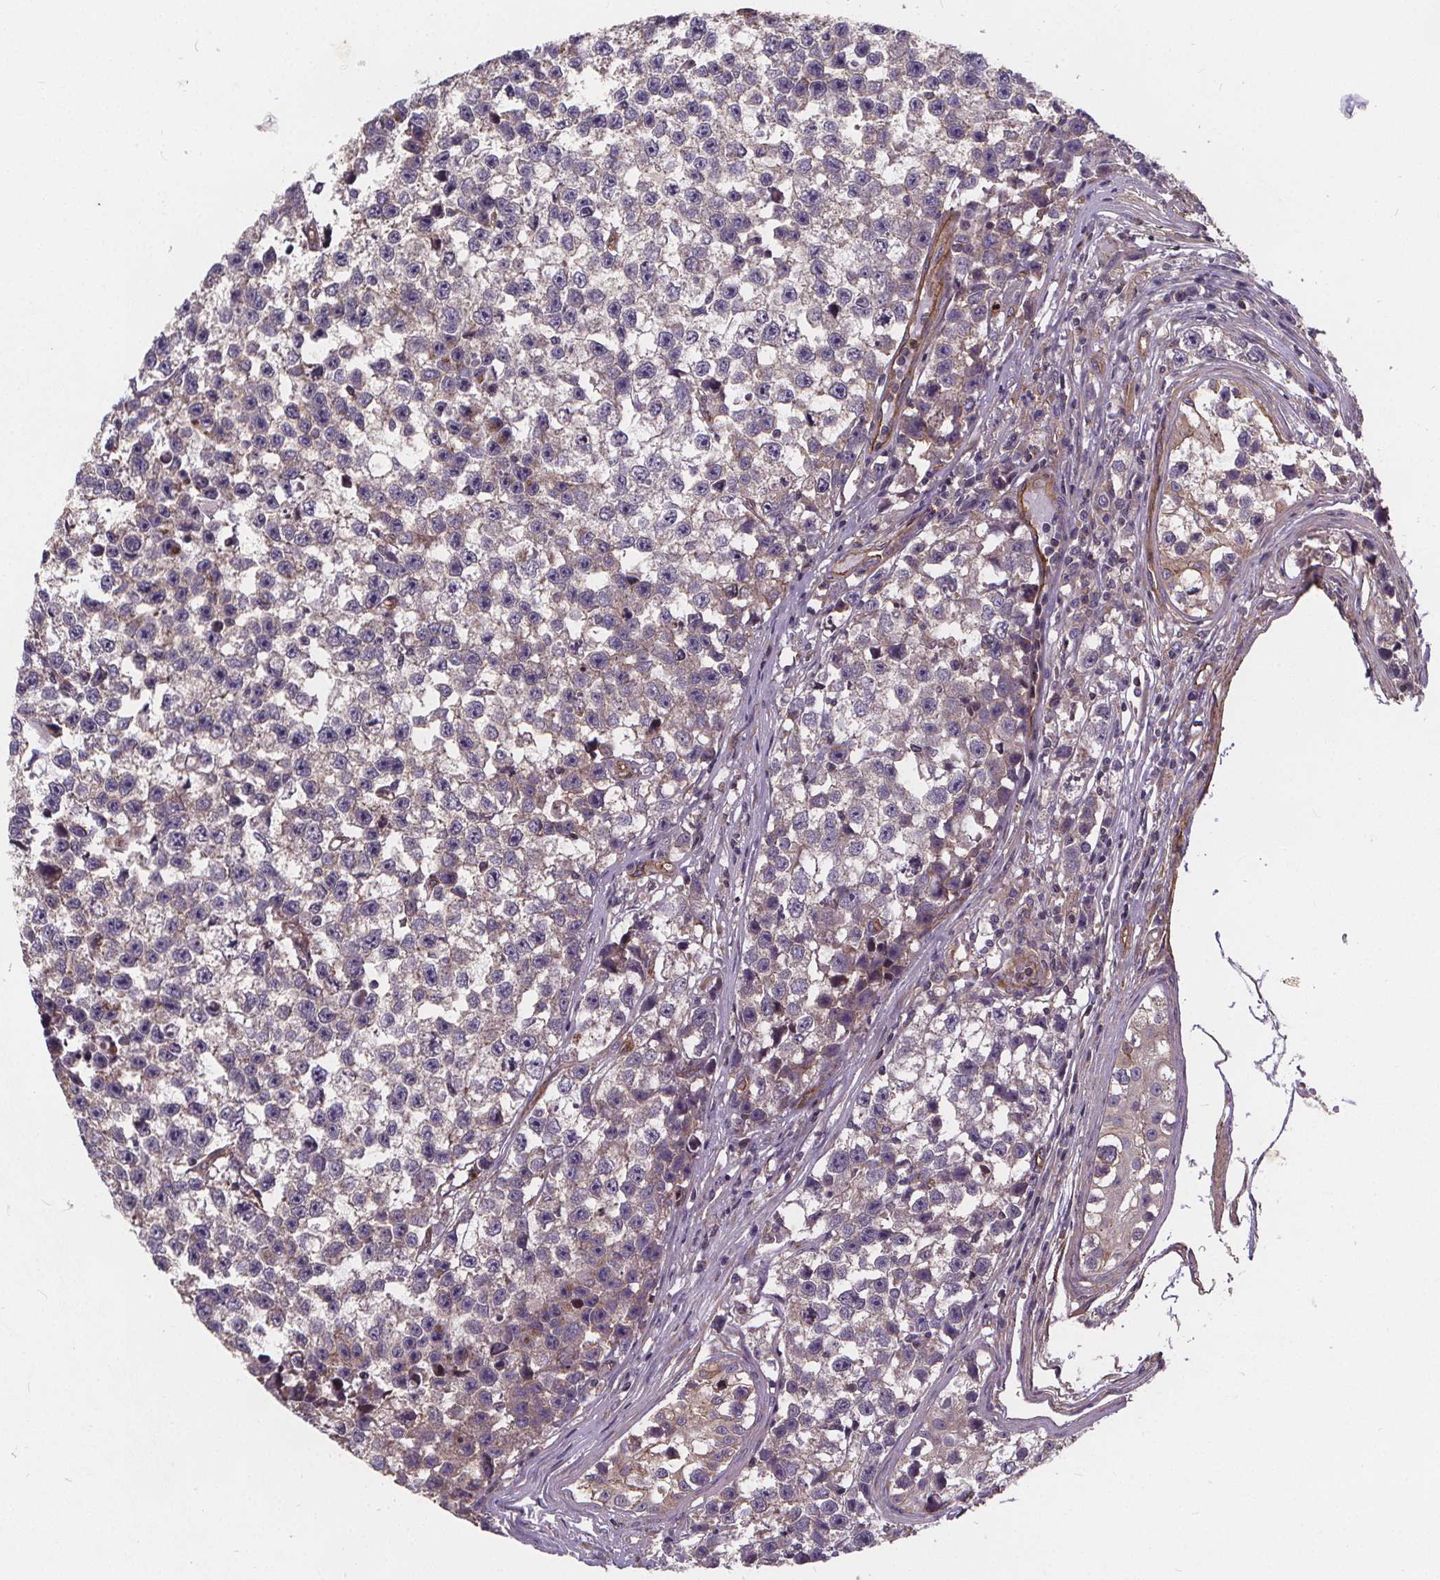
{"staining": {"intensity": "weak", "quantity": "25%-75%", "location": "cytoplasmic/membranous"}, "tissue": "testis cancer", "cell_type": "Tumor cells", "image_type": "cancer", "snomed": [{"axis": "morphology", "description": "Seminoma, NOS"}, {"axis": "topography", "description": "Testis"}], "caption": "Protein staining demonstrates weak cytoplasmic/membranous expression in about 25%-75% of tumor cells in testis cancer (seminoma). (DAB (3,3'-diaminobenzidine) = brown stain, brightfield microscopy at high magnification).", "gene": "CLINT1", "patient": {"sex": "male", "age": 26}}